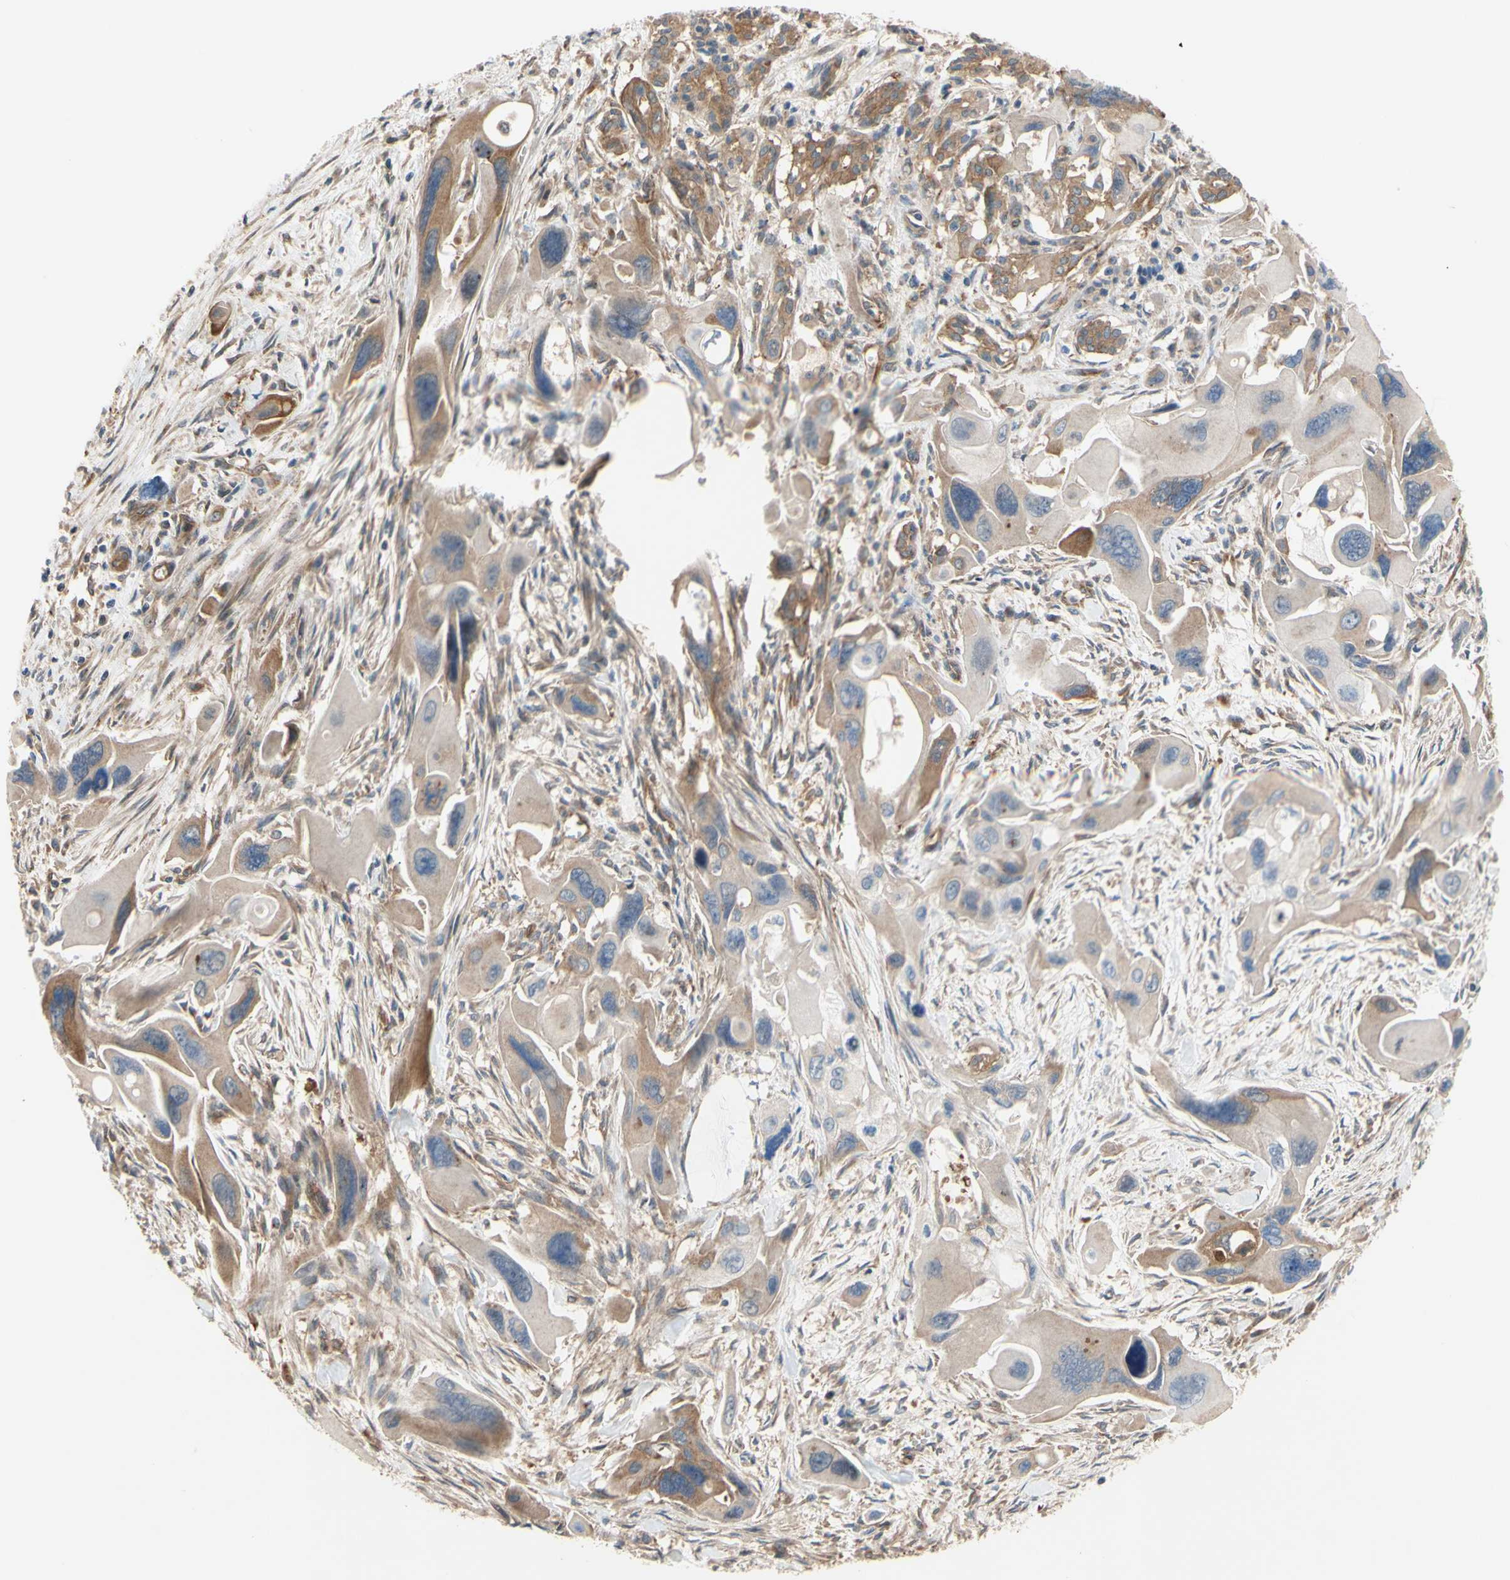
{"staining": {"intensity": "weak", "quantity": ">75%", "location": "cytoplasmic/membranous"}, "tissue": "pancreatic cancer", "cell_type": "Tumor cells", "image_type": "cancer", "snomed": [{"axis": "morphology", "description": "Adenocarcinoma, NOS"}, {"axis": "topography", "description": "Pancreas"}], "caption": "Immunohistochemical staining of human pancreatic cancer reveals low levels of weak cytoplasmic/membranous protein expression in approximately >75% of tumor cells.", "gene": "DYNLRB1", "patient": {"sex": "male", "age": 73}}